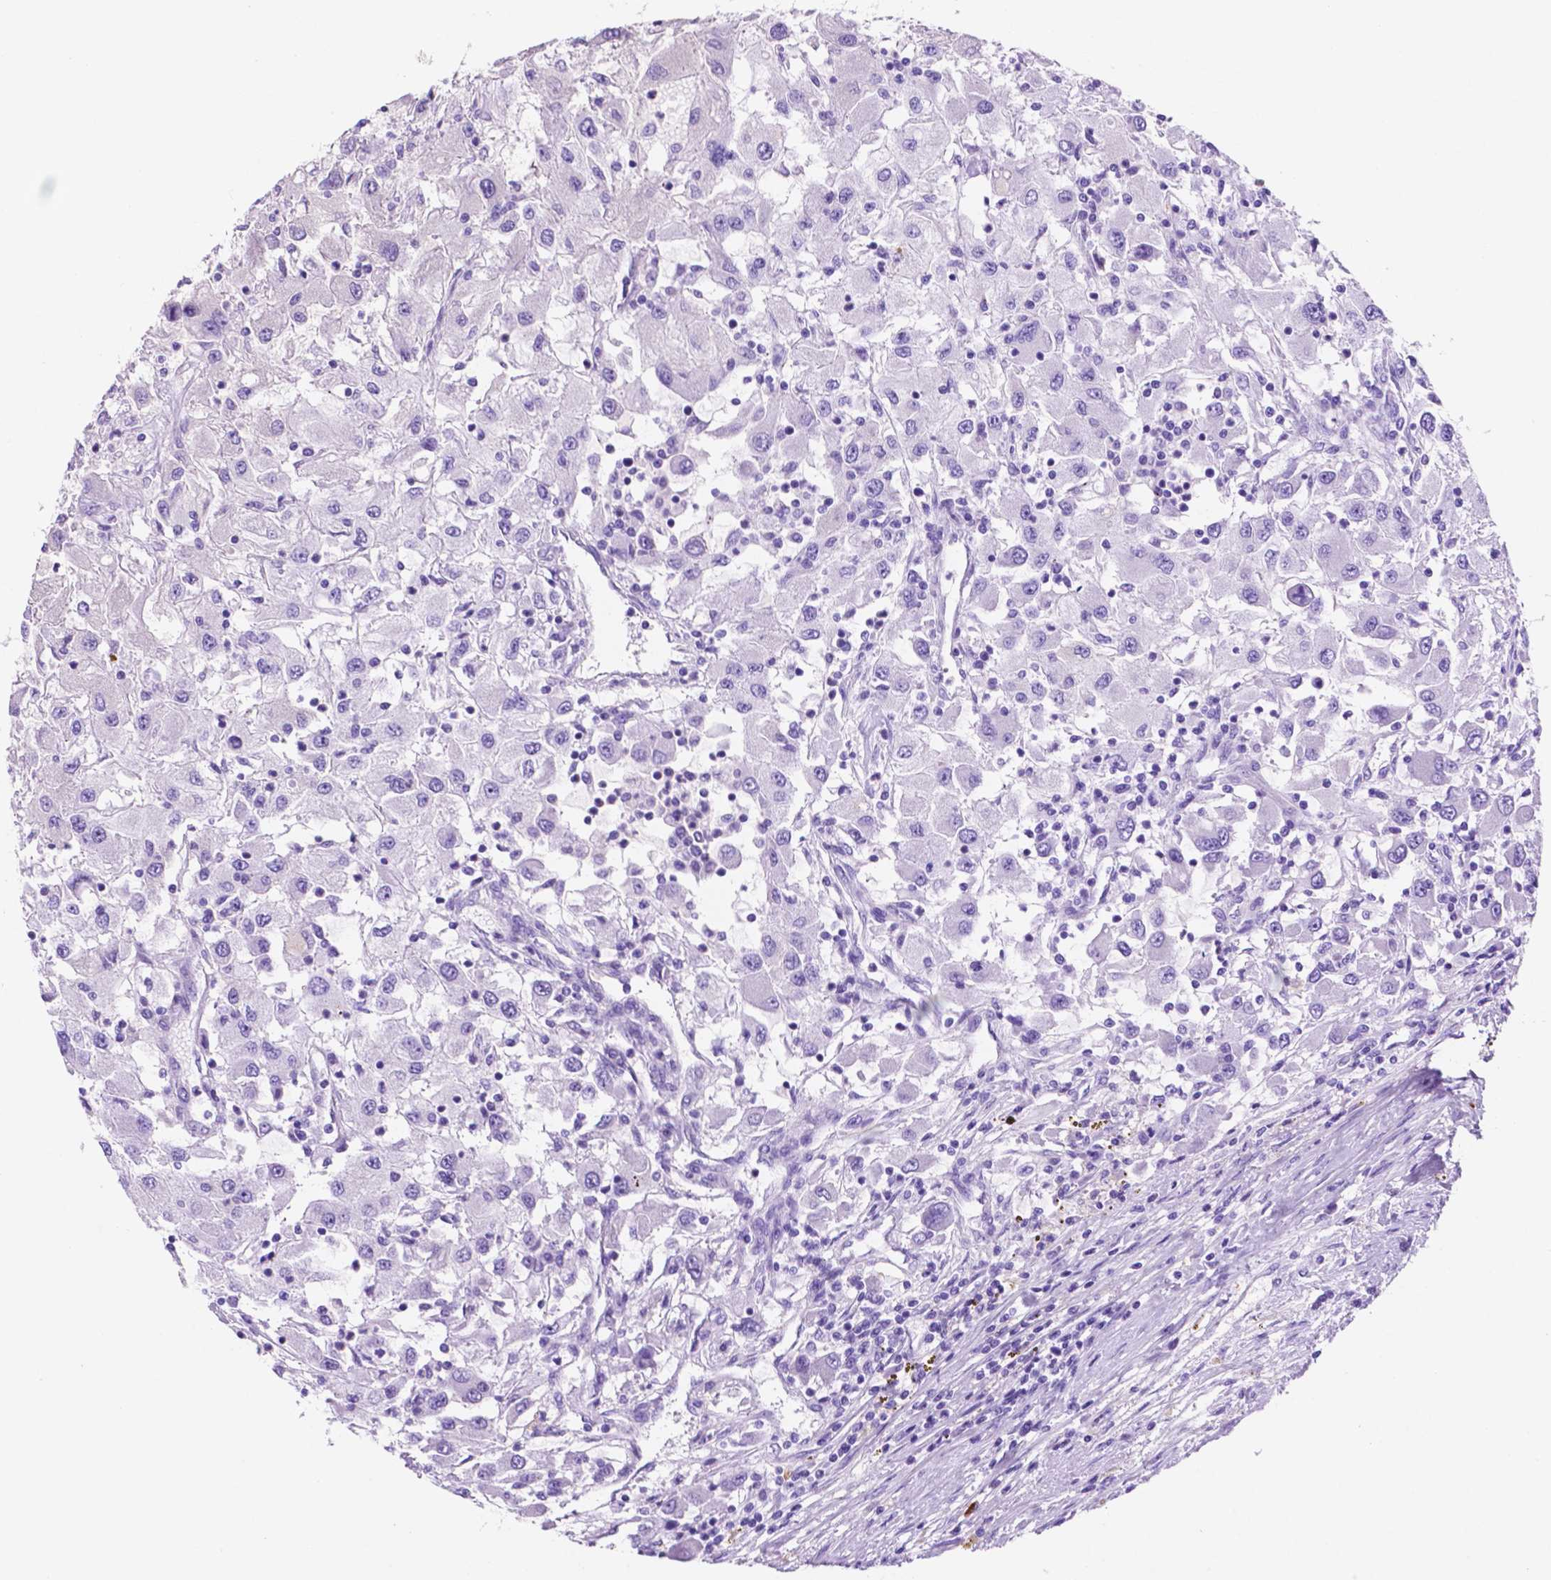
{"staining": {"intensity": "negative", "quantity": "none", "location": "none"}, "tissue": "renal cancer", "cell_type": "Tumor cells", "image_type": "cancer", "snomed": [{"axis": "morphology", "description": "Adenocarcinoma, NOS"}, {"axis": "topography", "description": "Kidney"}], "caption": "The micrograph demonstrates no significant positivity in tumor cells of renal cancer.", "gene": "FOXB2", "patient": {"sex": "female", "age": 67}}